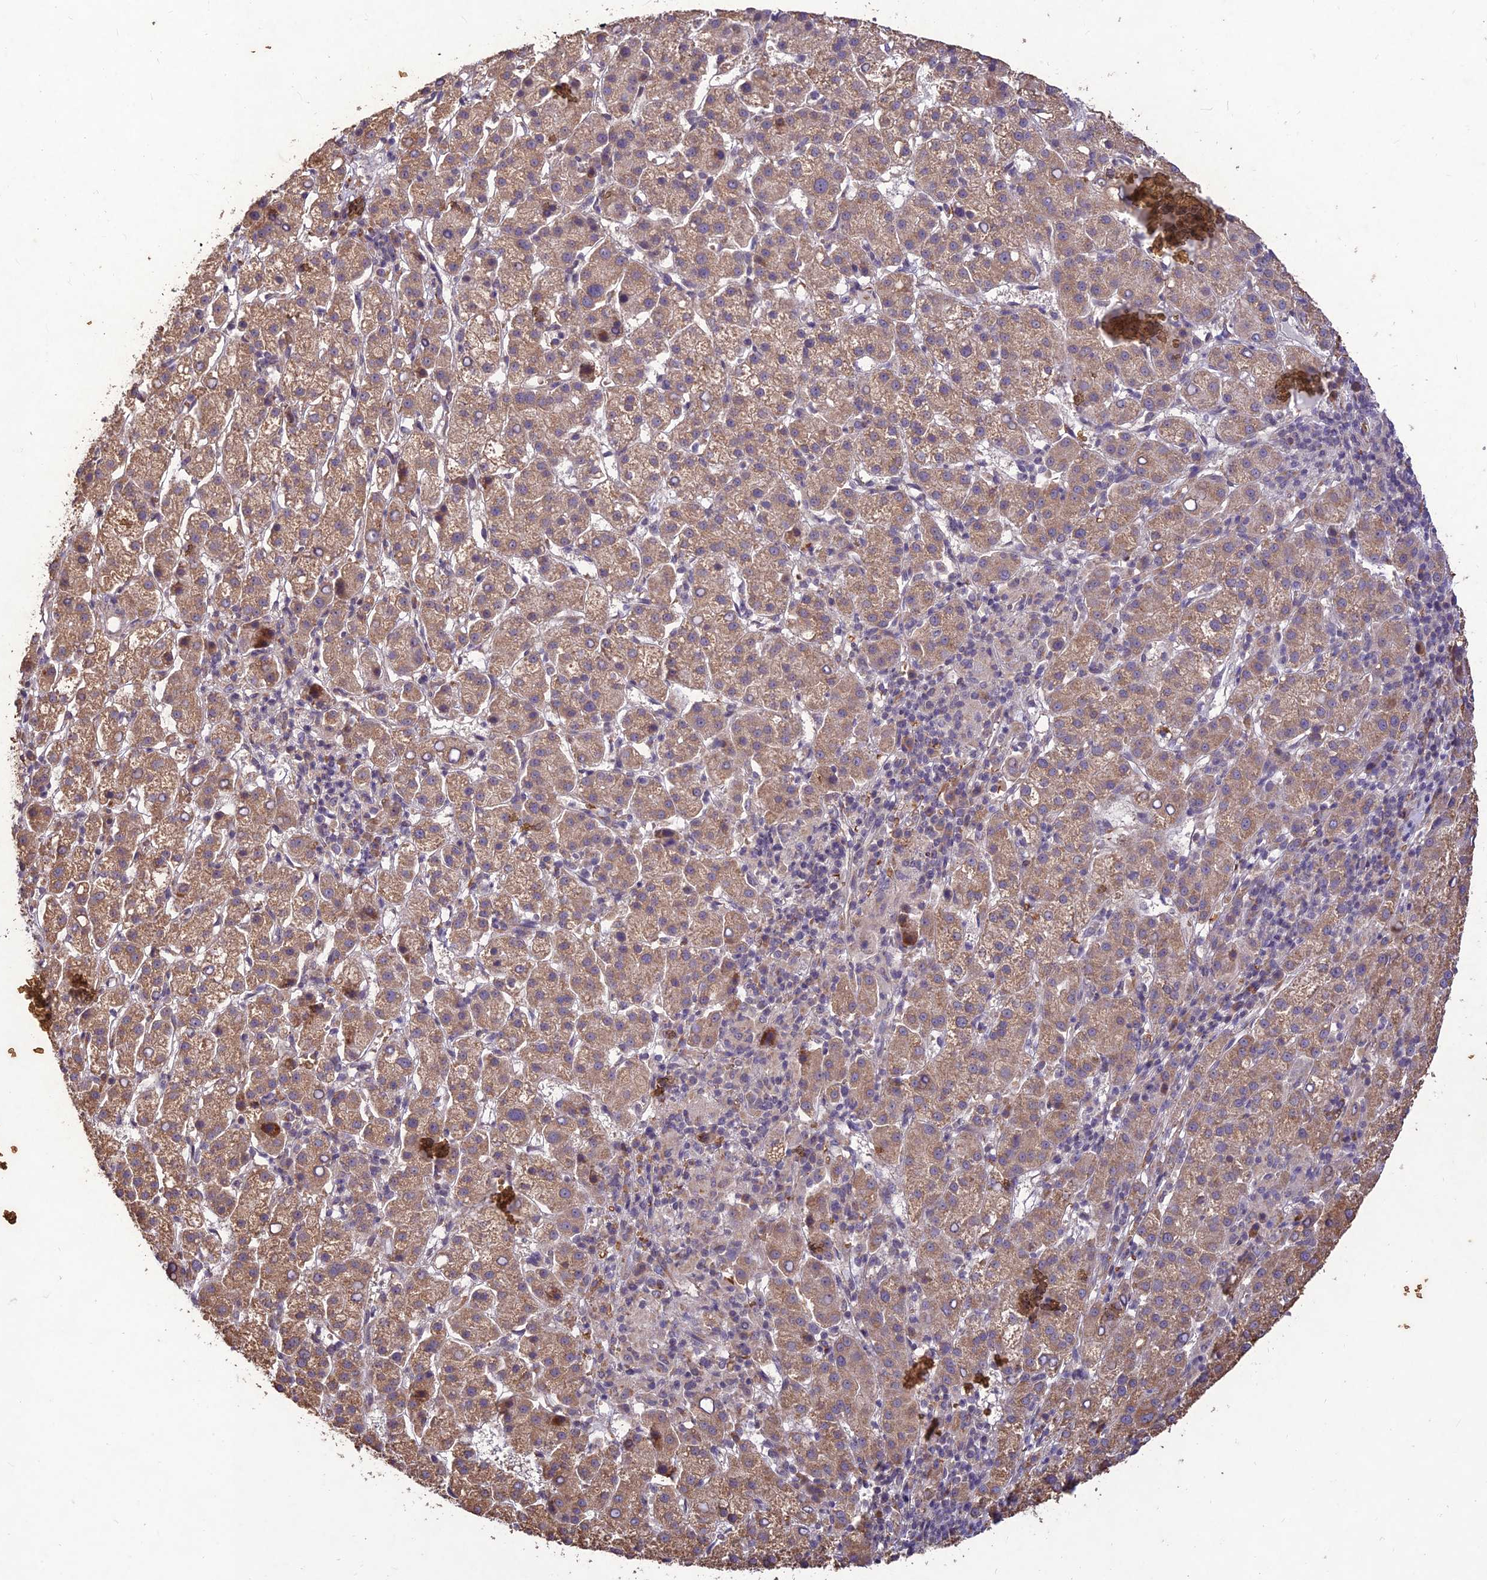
{"staining": {"intensity": "weak", "quantity": ">75%", "location": "cytoplasmic/membranous"}, "tissue": "liver cancer", "cell_type": "Tumor cells", "image_type": "cancer", "snomed": [{"axis": "morphology", "description": "Carcinoma, Hepatocellular, NOS"}, {"axis": "topography", "description": "Liver"}], "caption": "Immunohistochemistry photomicrograph of human hepatocellular carcinoma (liver) stained for a protein (brown), which exhibits low levels of weak cytoplasmic/membranous positivity in approximately >75% of tumor cells.", "gene": "PPP1R11", "patient": {"sex": "female", "age": 58}}